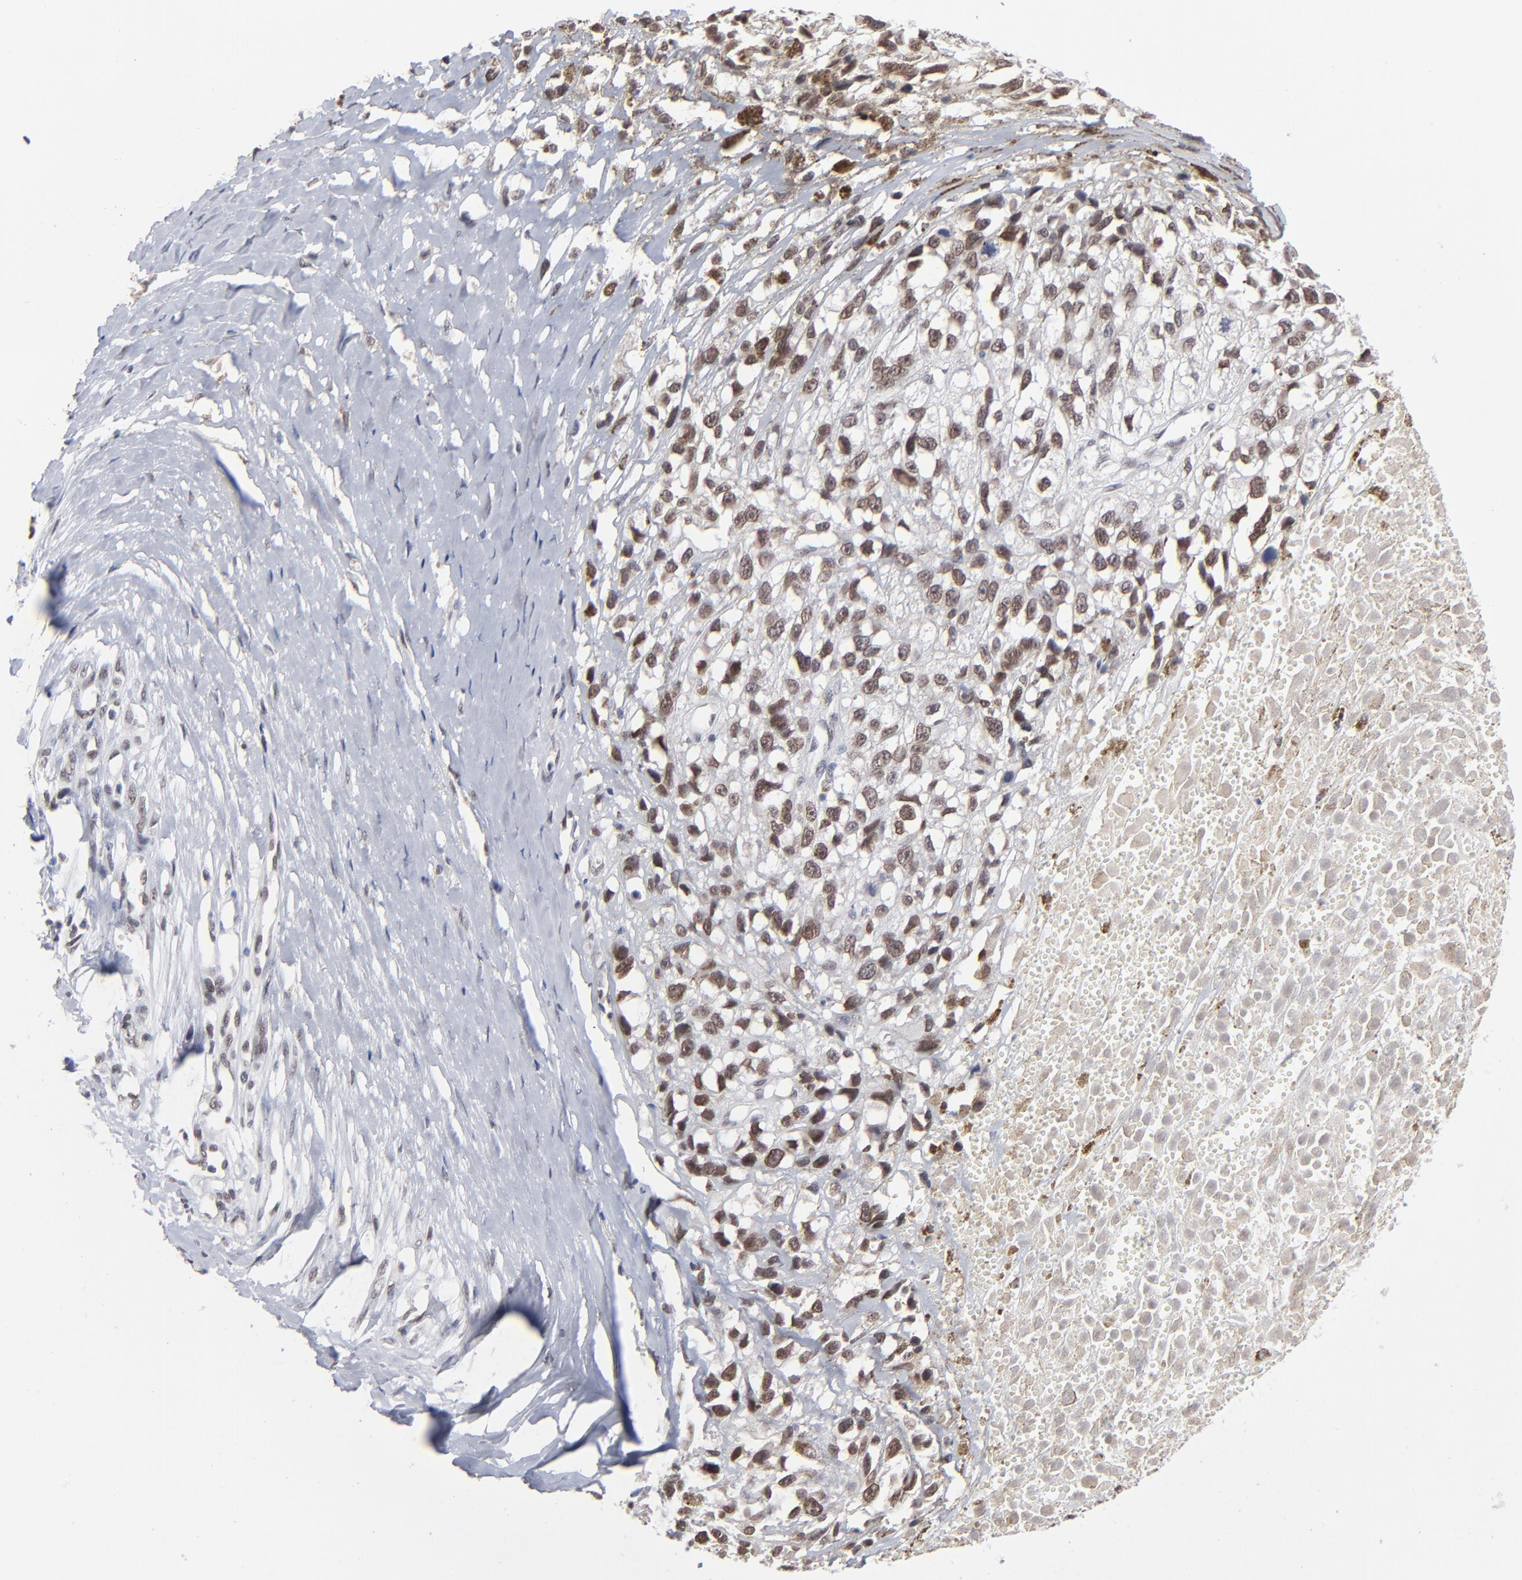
{"staining": {"intensity": "moderate", "quantity": ">75%", "location": "nuclear"}, "tissue": "melanoma", "cell_type": "Tumor cells", "image_type": "cancer", "snomed": [{"axis": "morphology", "description": "Malignant melanoma, Metastatic site"}, {"axis": "topography", "description": "Lymph node"}], "caption": "The histopathology image shows immunohistochemical staining of melanoma. There is moderate nuclear expression is identified in about >75% of tumor cells. (DAB IHC with brightfield microscopy, high magnification).", "gene": "MBIP", "patient": {"sex": "male", "age": 59}}